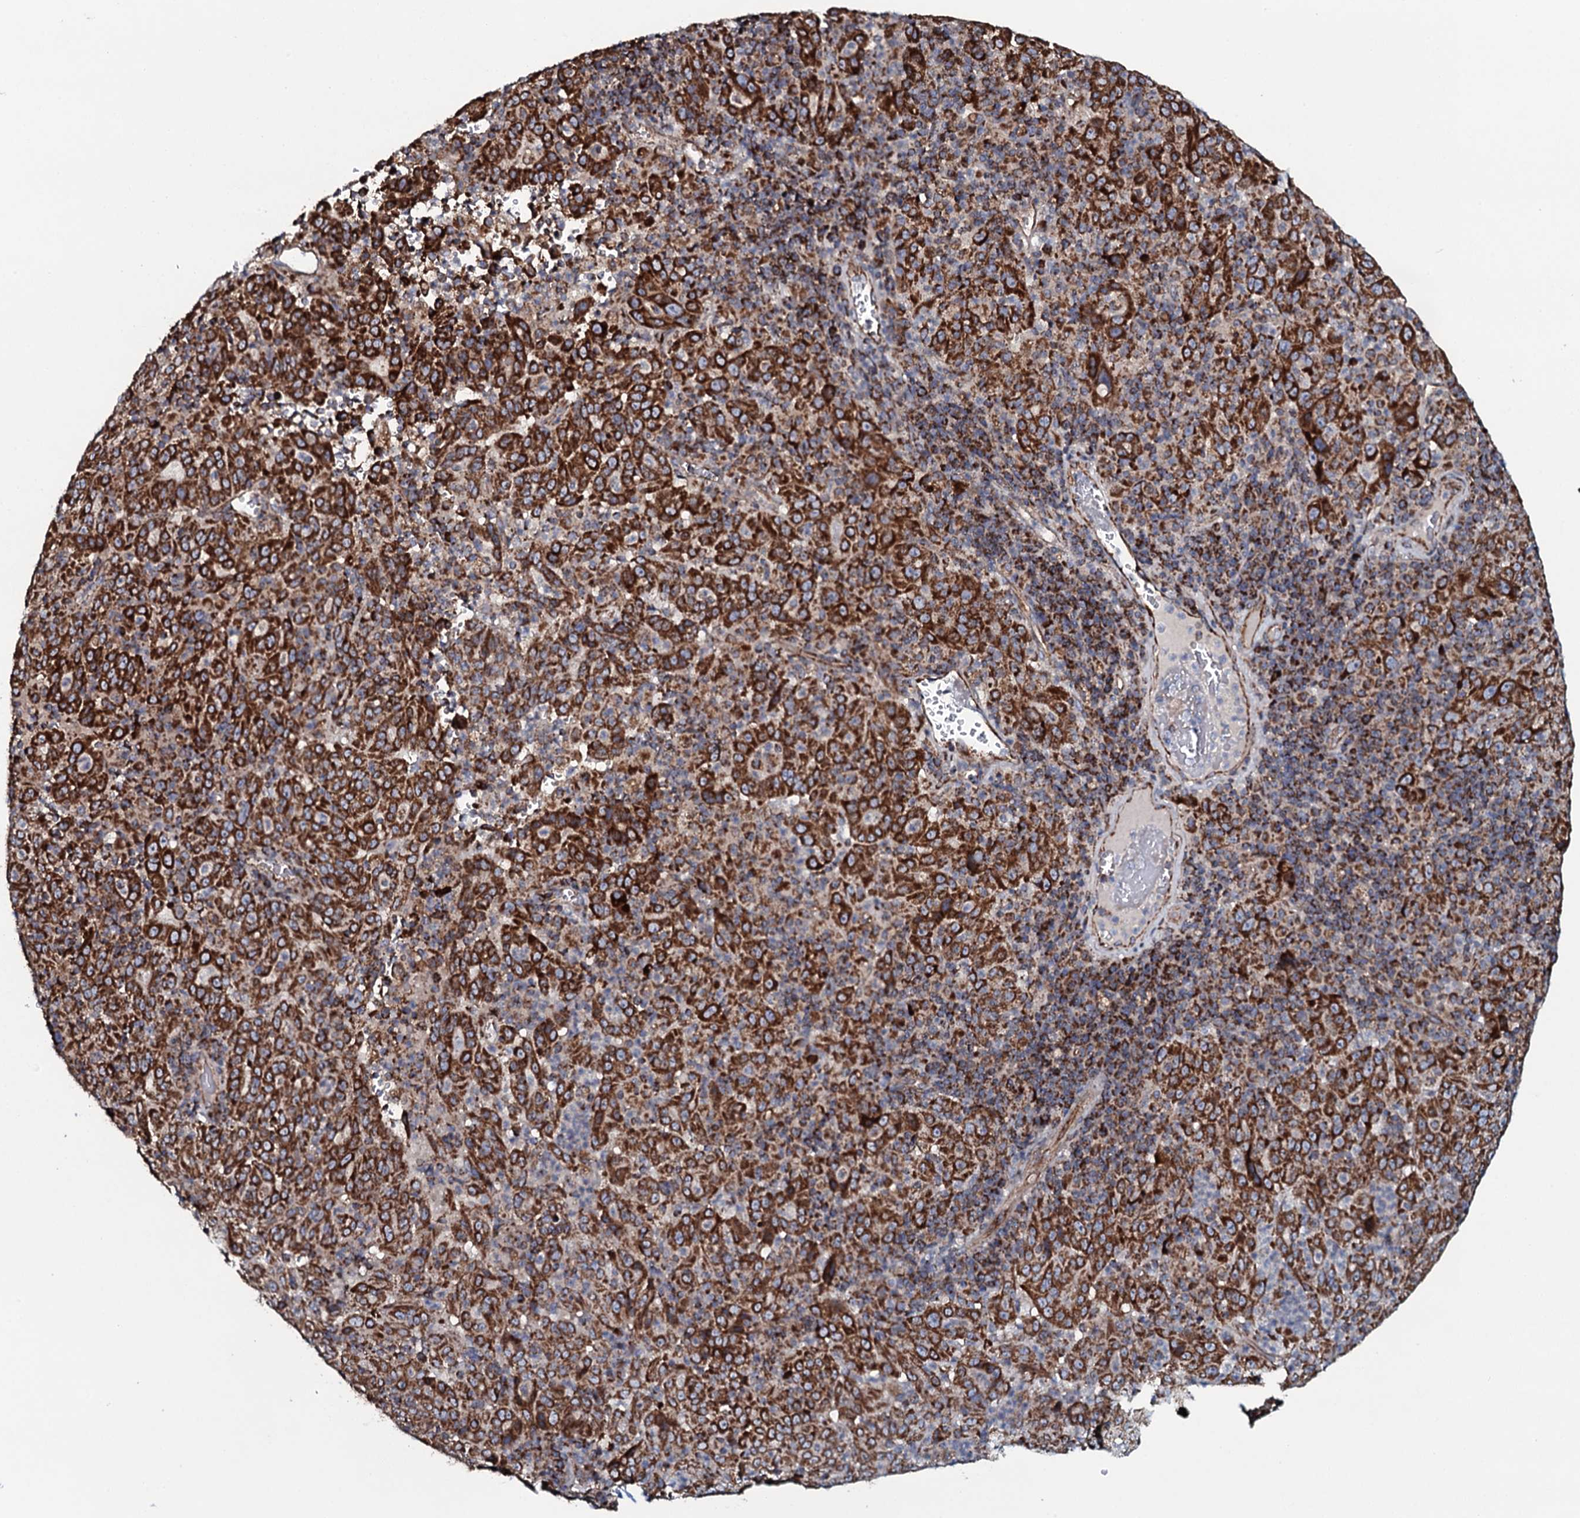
{"staining": {"intensity": "strong", "quantity": ">75%", "location": "cytoplasmic/membranous"}, "tissue": "pancreatic cancer", "cell_type": "Tumor cells", "image_type": "cancer", "snomed": [{"axis": "morphology", "description": "Adenocarcinoma, NOS"}, {"axis": "topography", "description": "Pancreas"}], "caption": "Pancreatic adenocarcinoma stained with a brown dye shows strong cytoplasmic/membranous positive expression in approximately >75% of tumor cells.", "gene": "EVC2", "patient": {"sex": "male", "age": 63}}